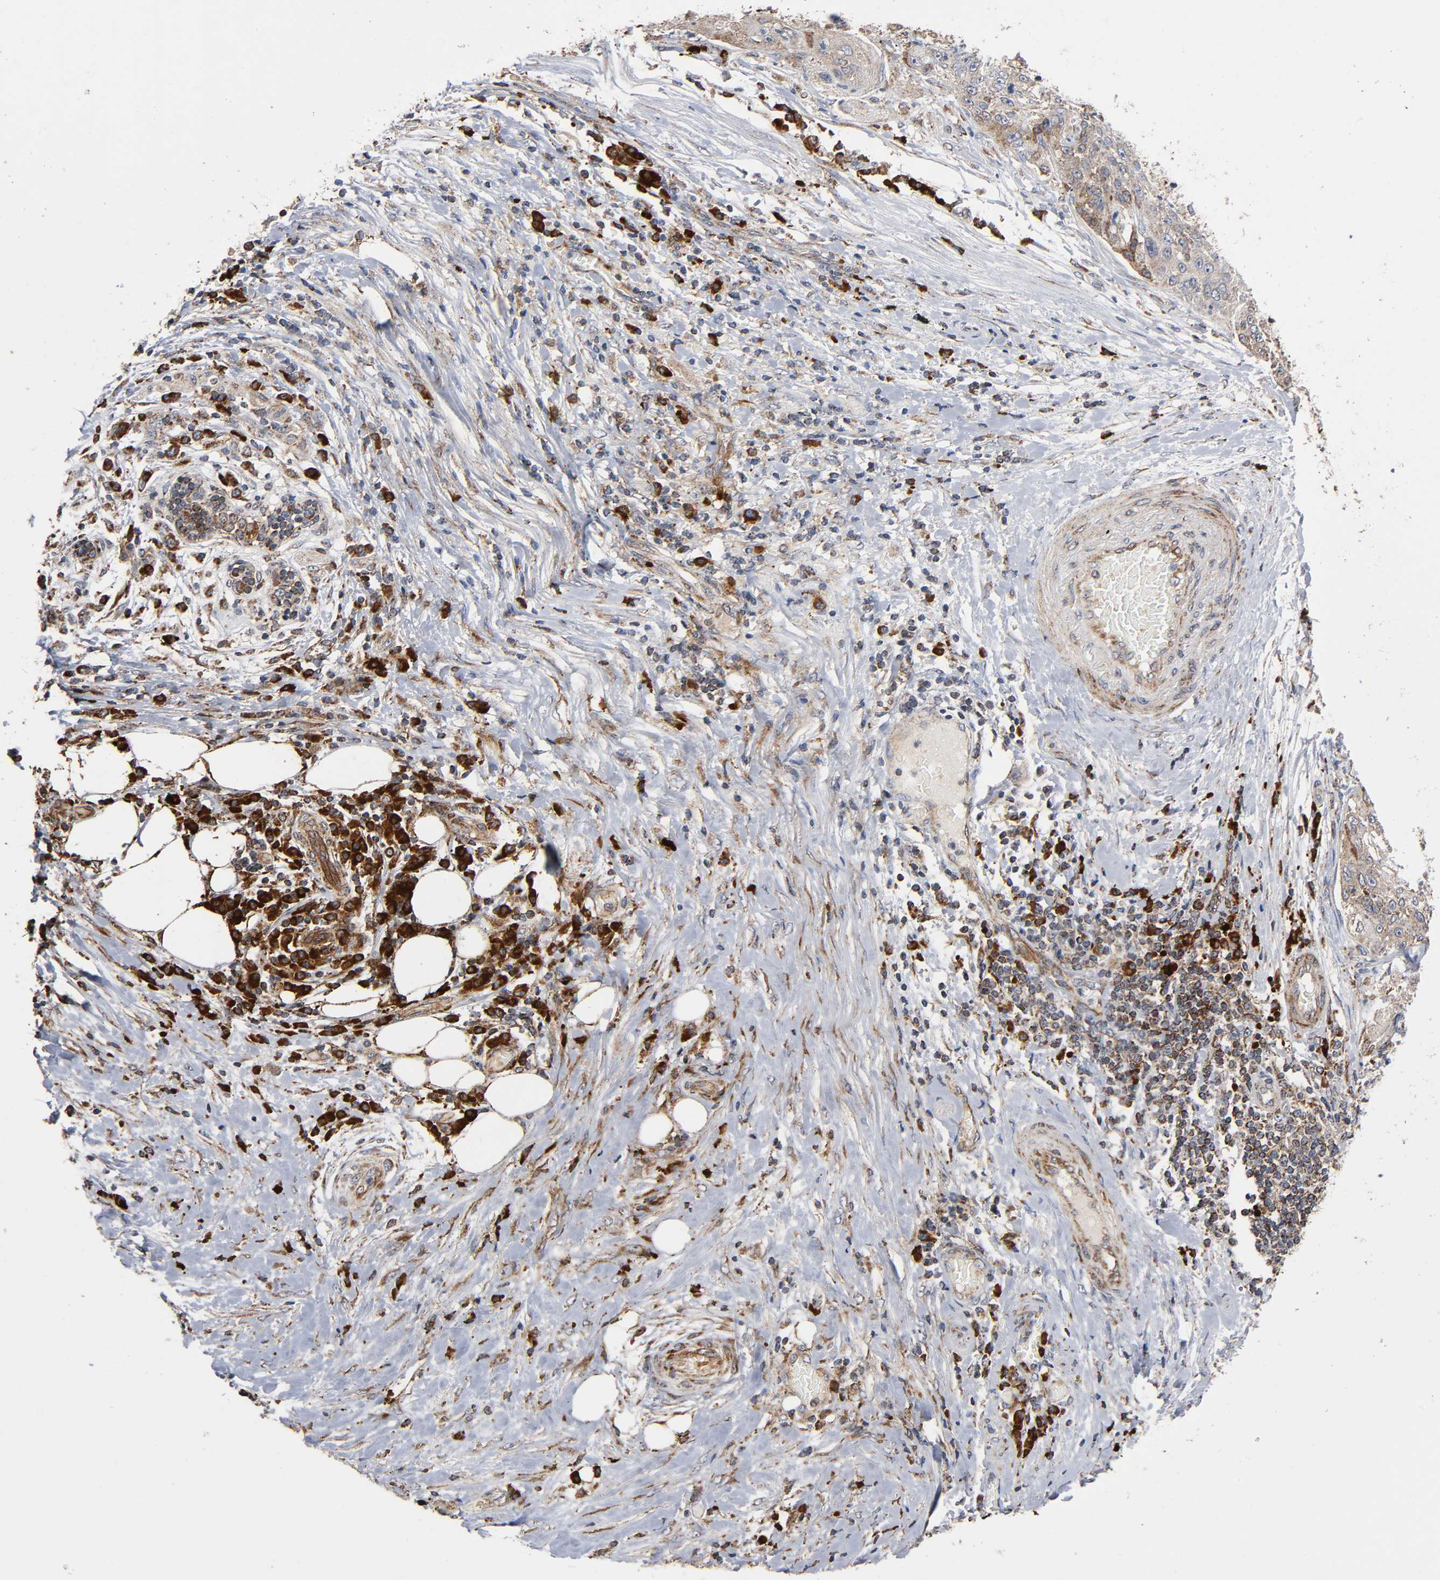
{"staining": {"intensity": "moderate", "quantity": "25%-75%", "location": "cytoplasmic/membranous"}, "tissue": "lung cancer", "cell_type": "Tumor cells", "image_type": "cancer", "snomed": [{"axis": "morphology", "description": "Inflammation, NOS"}, {"axis": "morphology", "description": "Squamous cell carcinoma, NOS"}, {"axis": "topography", "description": "Lymph node"}, {"axis": "topography", "description": "Soft tissue"}, {"axis": "topography", "description": "Lung"}], "caption": "Lung squamous cell carcinoma was stained to show a protein in brown. There is medium levels of moderate cytoplasmic/membranous positivity in approximately 25%-75% of tumor cells. (IHC, brightfield microscopy, high magnification).", "gene": "MAP3K1", "patient": {"sex": "male", "age": 66}}